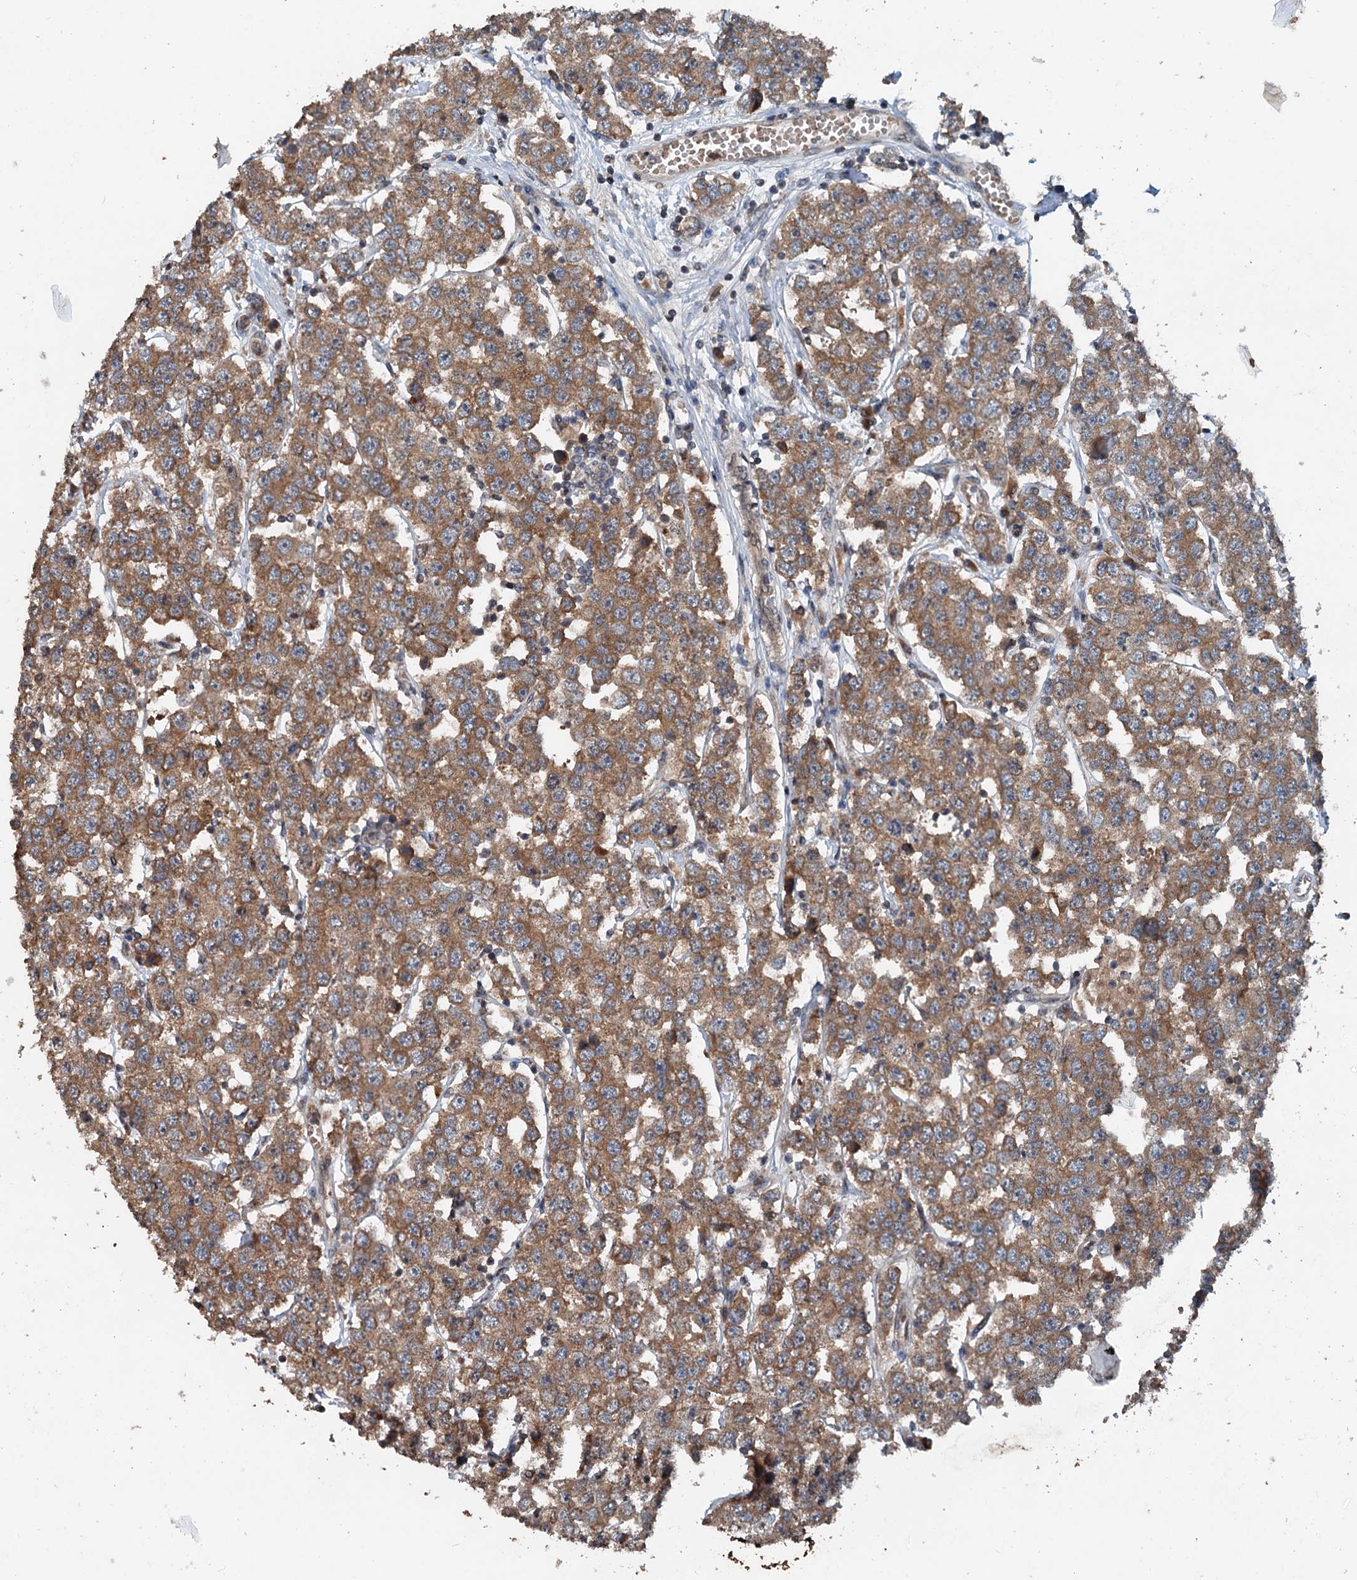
{"staining": {"intensity": "moderate", "quantity": ">75%", "location": "cytoplasmic/membranous"}, "tissue": "testis cancer", "cell_type": "Tumor cells", "image_type": "cancer", "snomed": [{"axis": "morphology", "description": "Seminoma, NOS"}, {"axis": "topography", "description": "Testis"}], "caption": "A photomicrograph showing moderate cytoplasmic/membranous expression in about >75% of tumor cells in testis seminoma, as visualized by brown immunohistochemical staining.", "gene": "N4BP2L2", "patient": {"sex": "male", "age": 28}}